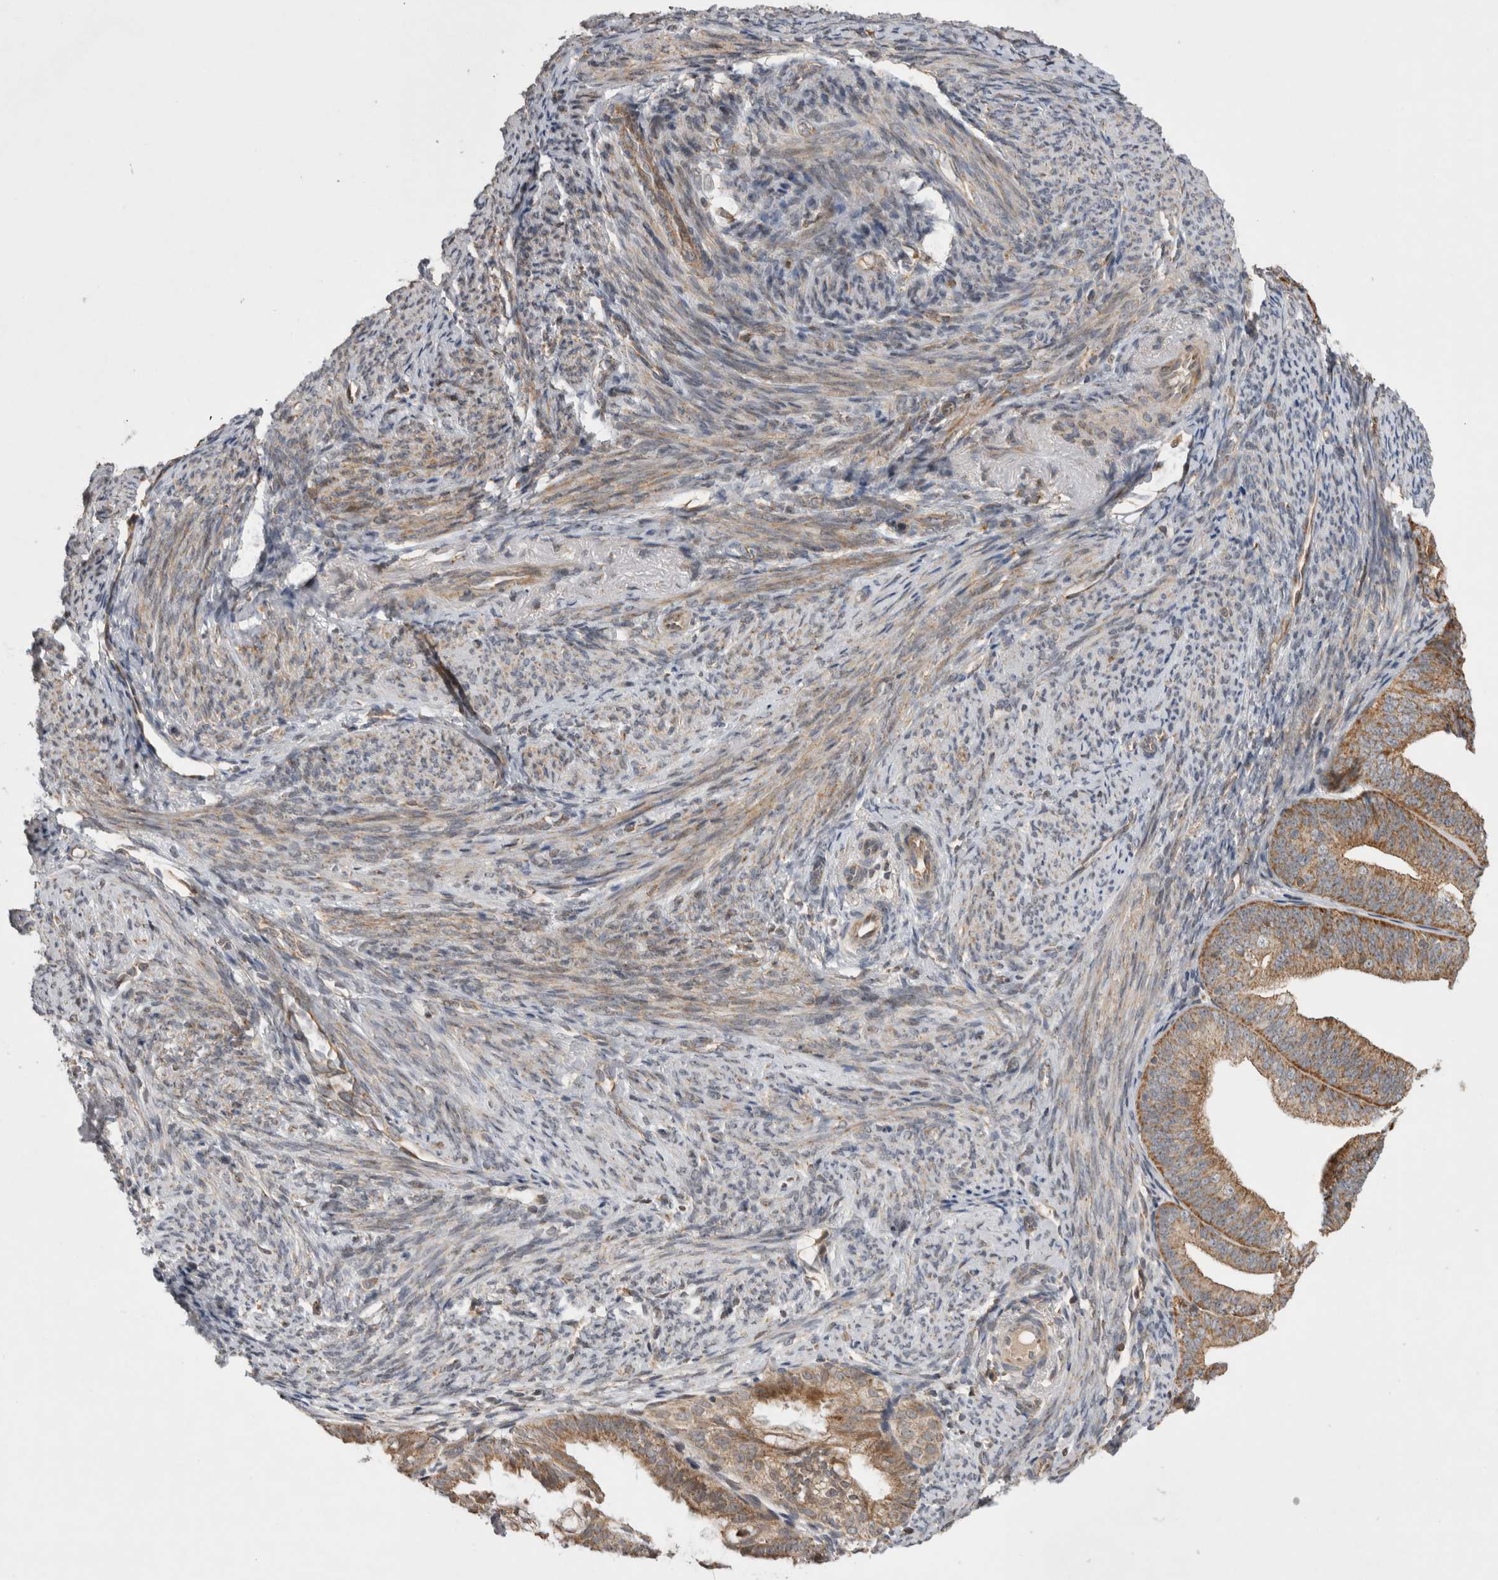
{"staining": {"intensity": "moderate", "quantity": ">75%", "location": "cytoplasmic/membranous"}, "tissue": "endometrial cancer", "cell_type": "Tumor cells", "image_type": "cancer", "snomed": [{"axis": "morphology", "description": "Adenocarcinoma, NOS"}, {"axis": "topography", "description": "Endometrium"}], "caption": "There is medium levels of moderate cytoplasmic/membranous staining in tumor cells of endometrial adenocarcinoma, as demonstrated by immunohistochemical staining (brown color).", "gene": "KCNIP1", "patient": {"sex": "female", "age": 63}}